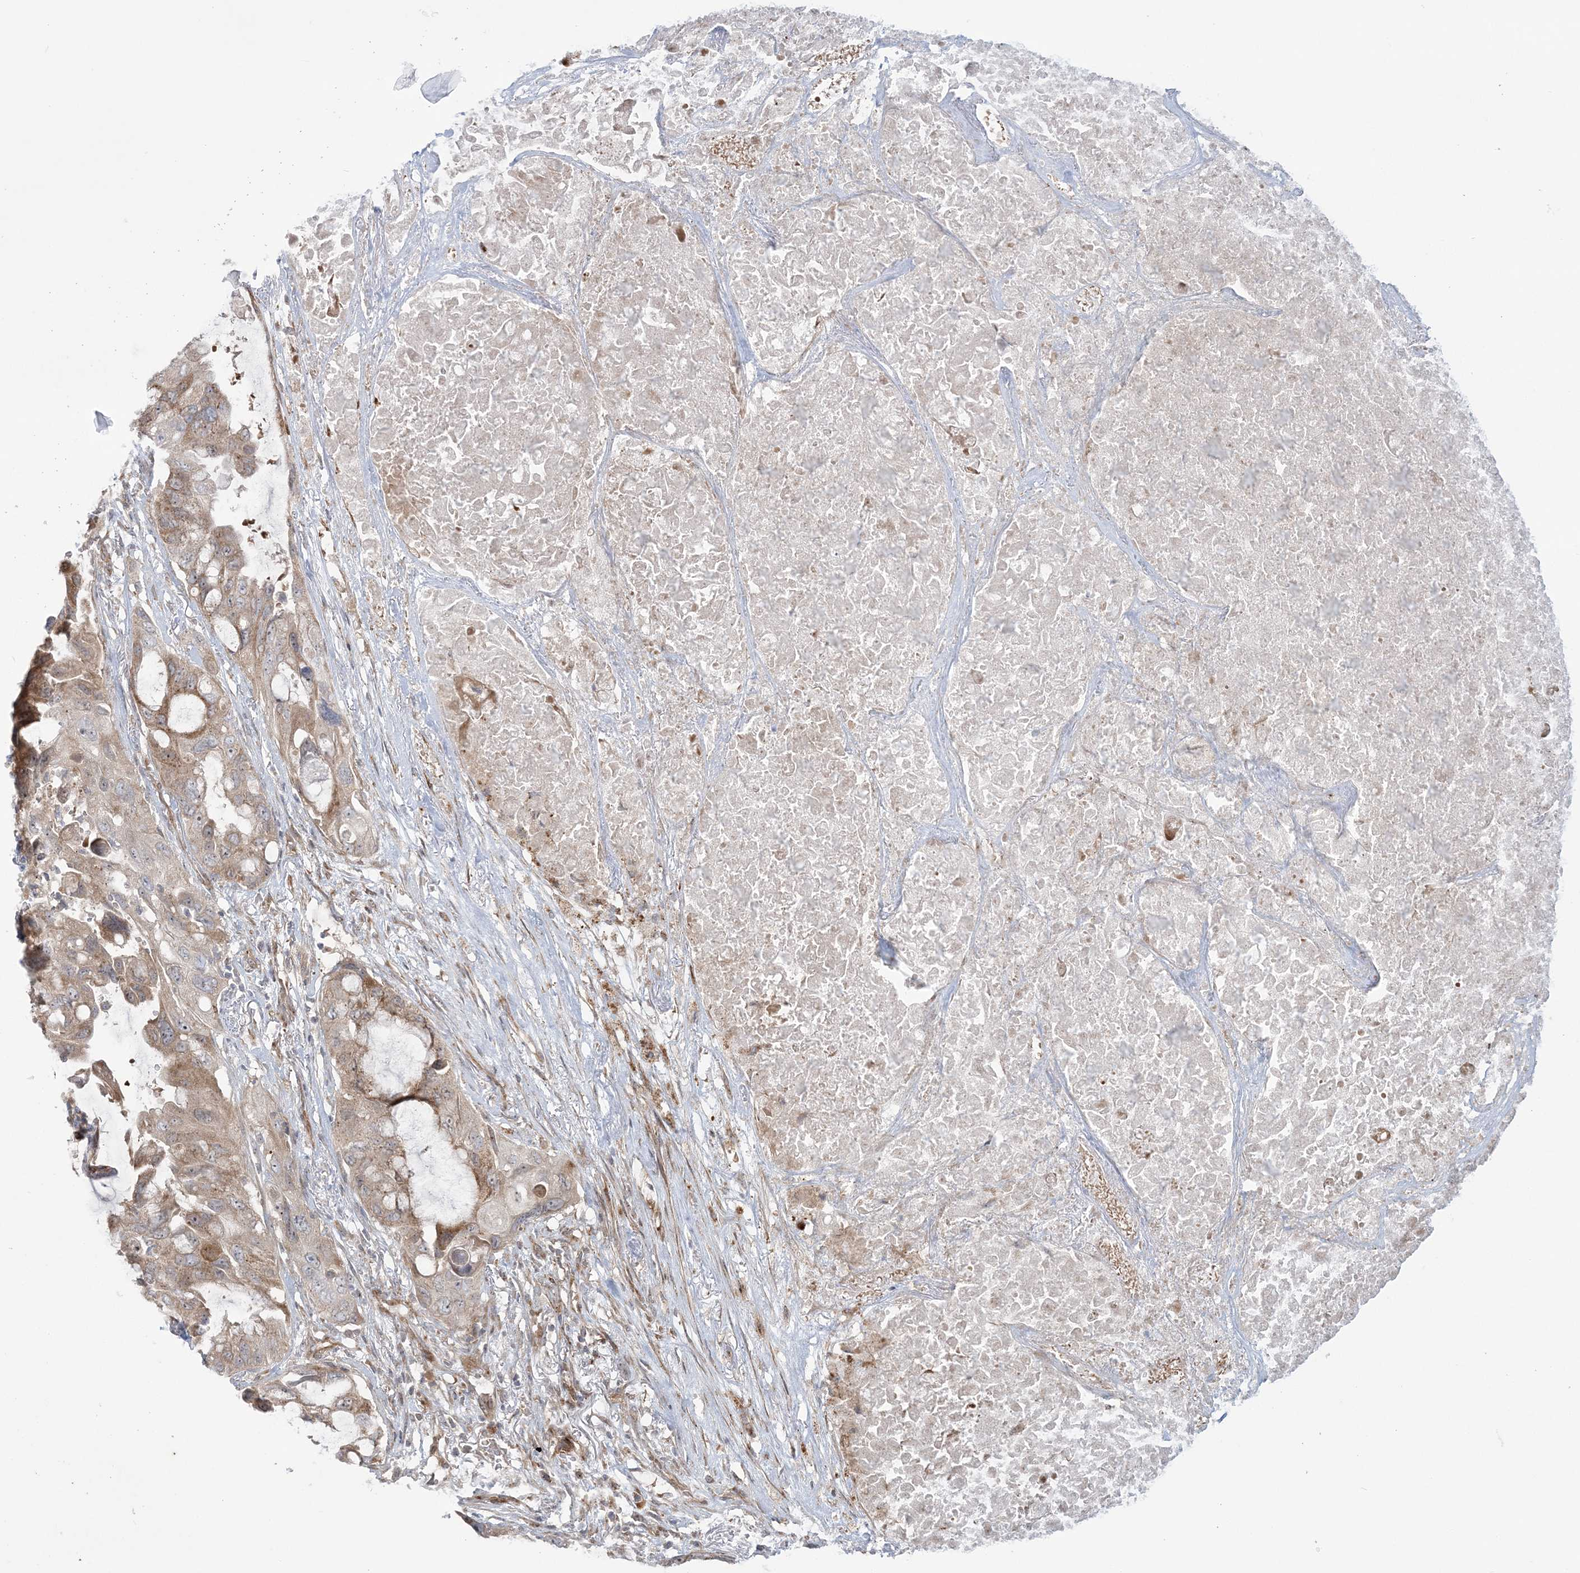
{"staining": {"intensity": "weak", "quantity": ">75%", "location": "cytoplasmic/membranous"}, "tissue": "lung cancer", "cell_type": "Tumor cells", "image_type": "cancer", "snomed": [{"axis": "morphology", "description": "Squamous cell carcinoma, NOS"}, {"axis": "topography", "description": "Lung"}], "caption": "Immunohistochemical staining of human lung squamous cell carcinoma demonstrates low levels of weak cytoplasmic/membranous protein expression in approximately >75% of tumor cells. (IHC, brightfield microscopy, high magnification).", "gene": "NUDT9", "patient": {"sex": "female", "age": 73}}